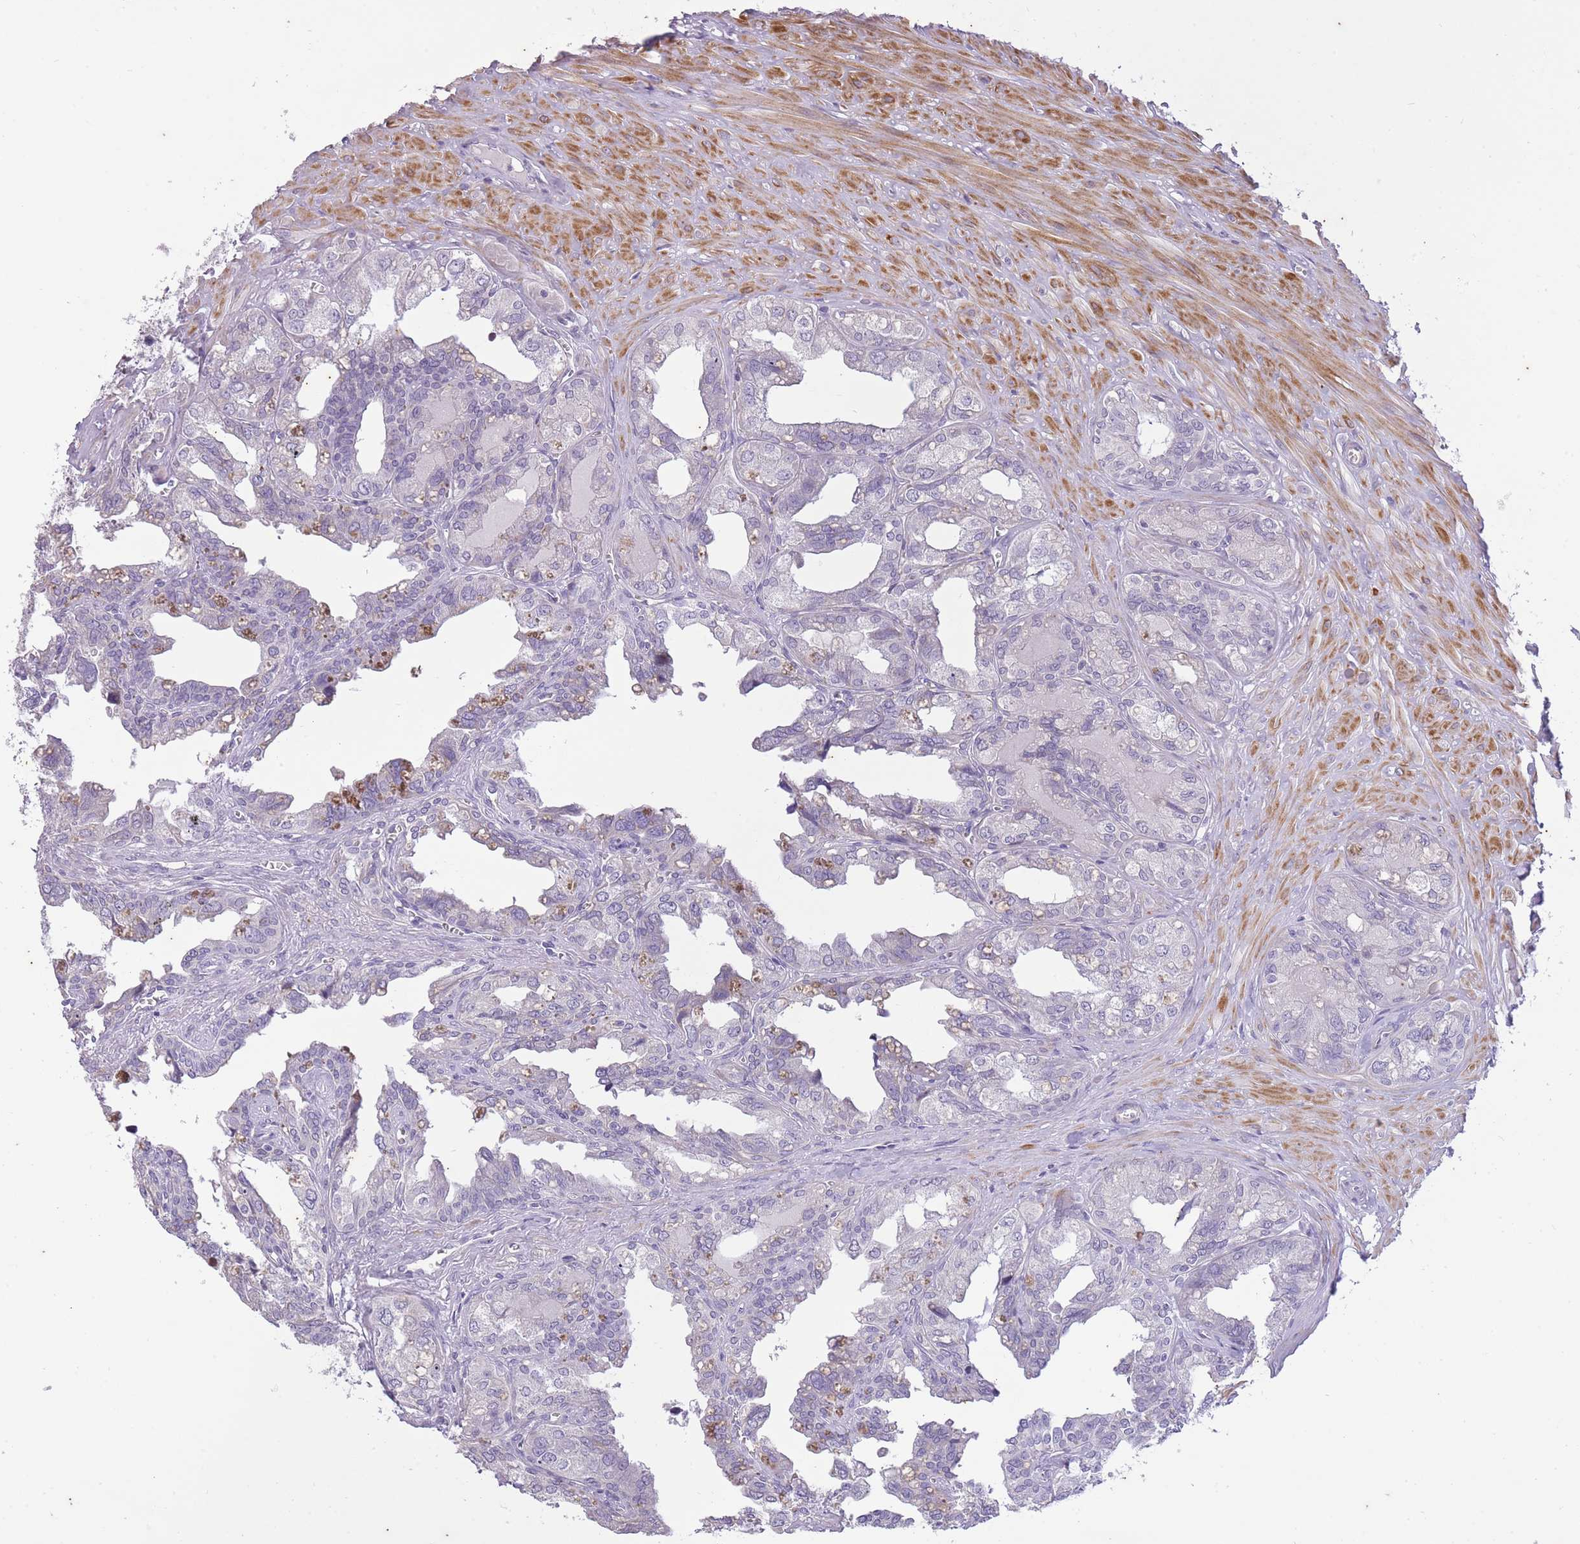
{"staining": {"intensity": "negative", "quantity": "none", "location": "none"}, "tissue": "seminal vesicle", "cell_type": "Glandular cells", "image_type": "normal", "snomed": [{"axis": "morphology", "description": "Normal tissue, NOS"}, {"axis": "topography", "description": "Seminal veicle"}], "caption": "Human seminal vesicle stained for a protein using immunohistochemistry (IHC) displays no positivity in glandular cells.", "gene": "CNTNAP3B", "patient": {"sex": "male", "age": 67}}